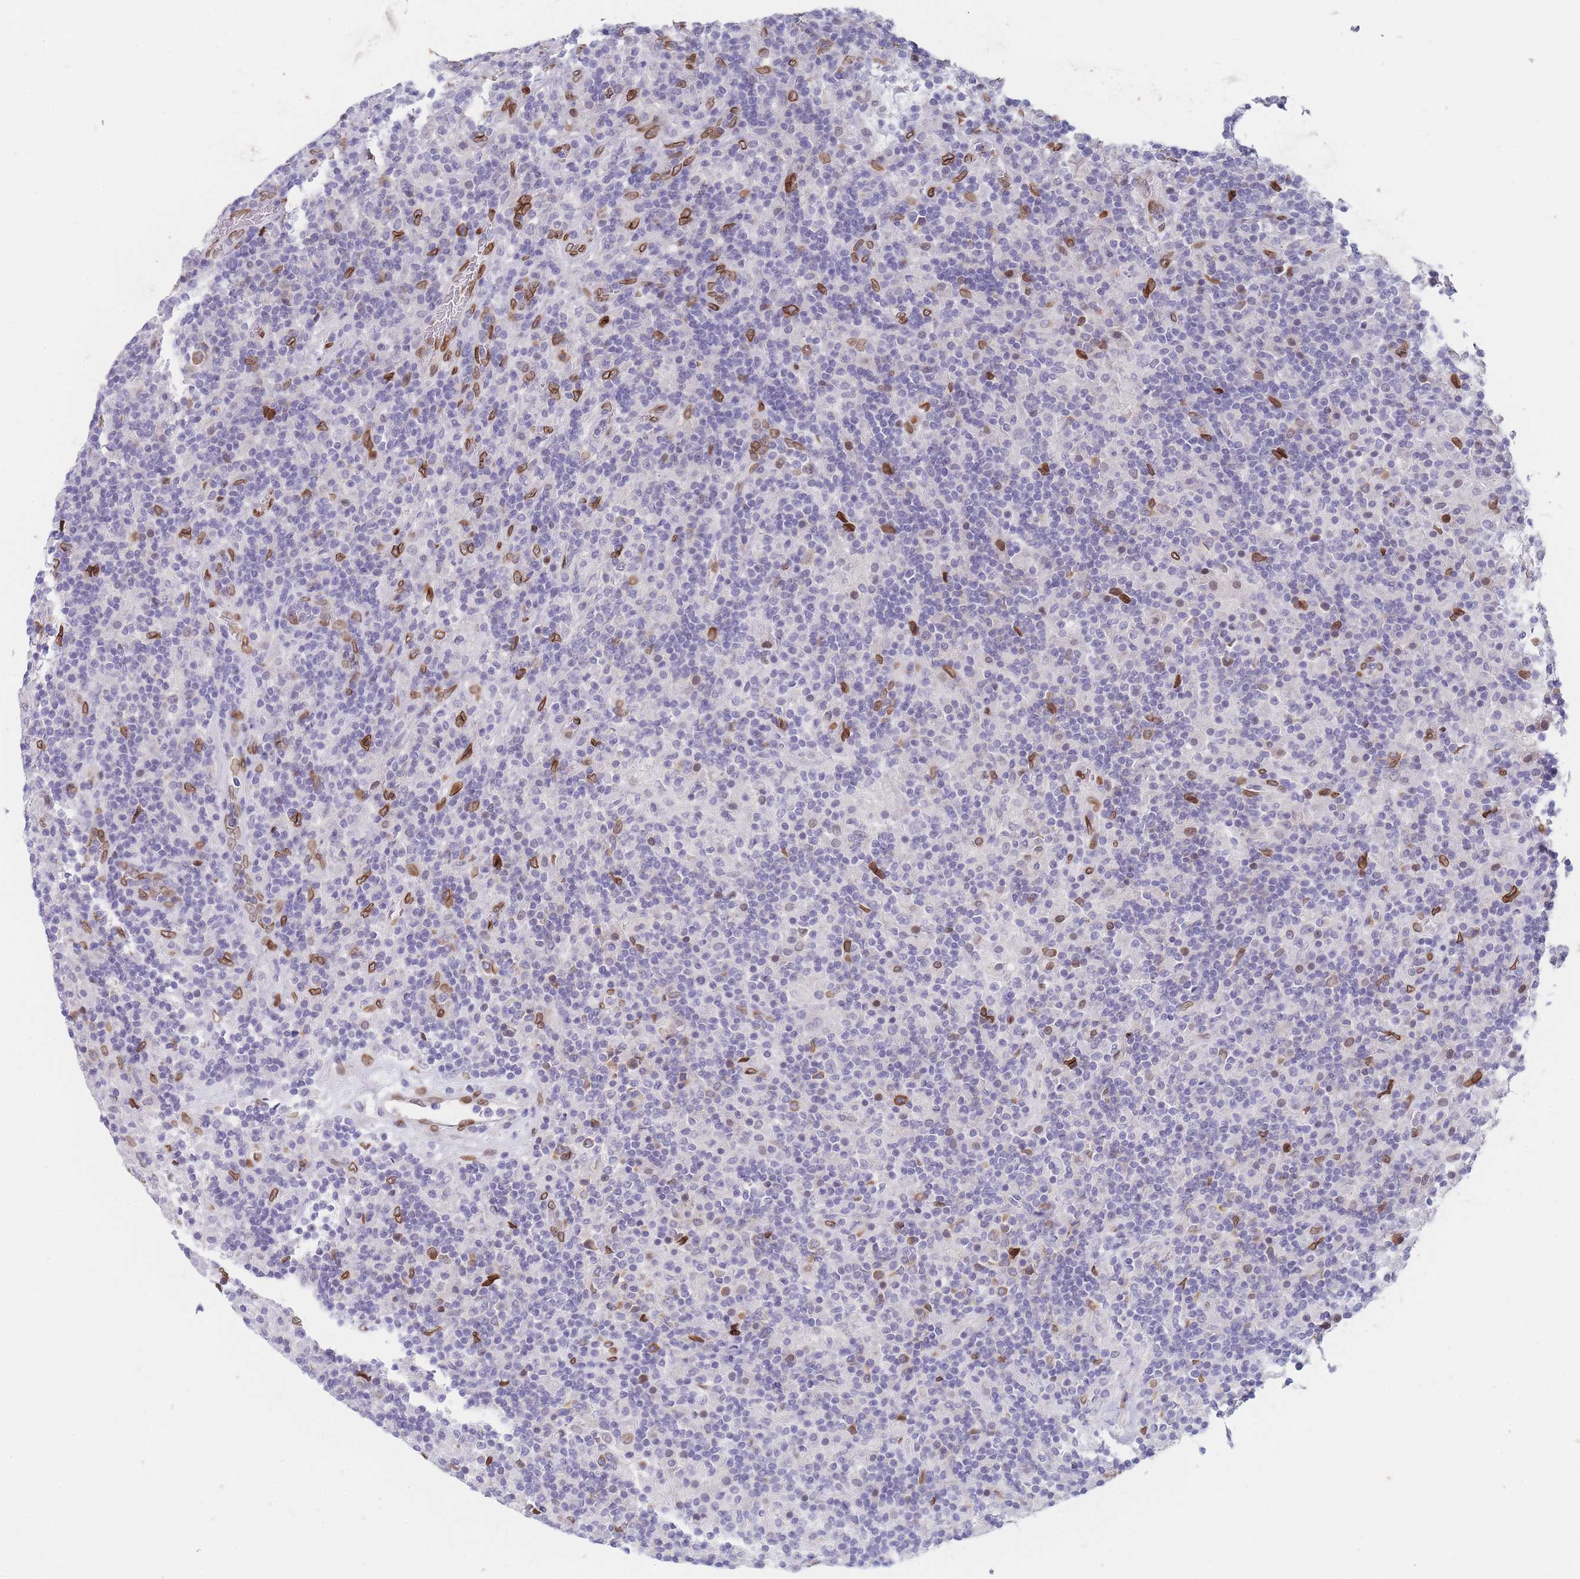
{"staining": {"intensity": "negative", "quantity": "none", "location": "none"}, "tissue": "lymphoma", "cell_type": "Tumor cells", "image_type": "cancer", "snomed": [{"axis": "morphology", "description": "Hodgkin's disease, NOS"}, {"axis": "topography", "description": "Lymph node"}], "caption": "Image shows no protein expression in tumor cells of lymphoma tissue.", "gene": "ZBTB1", "patient": {"sex": "male", "age": 70}}